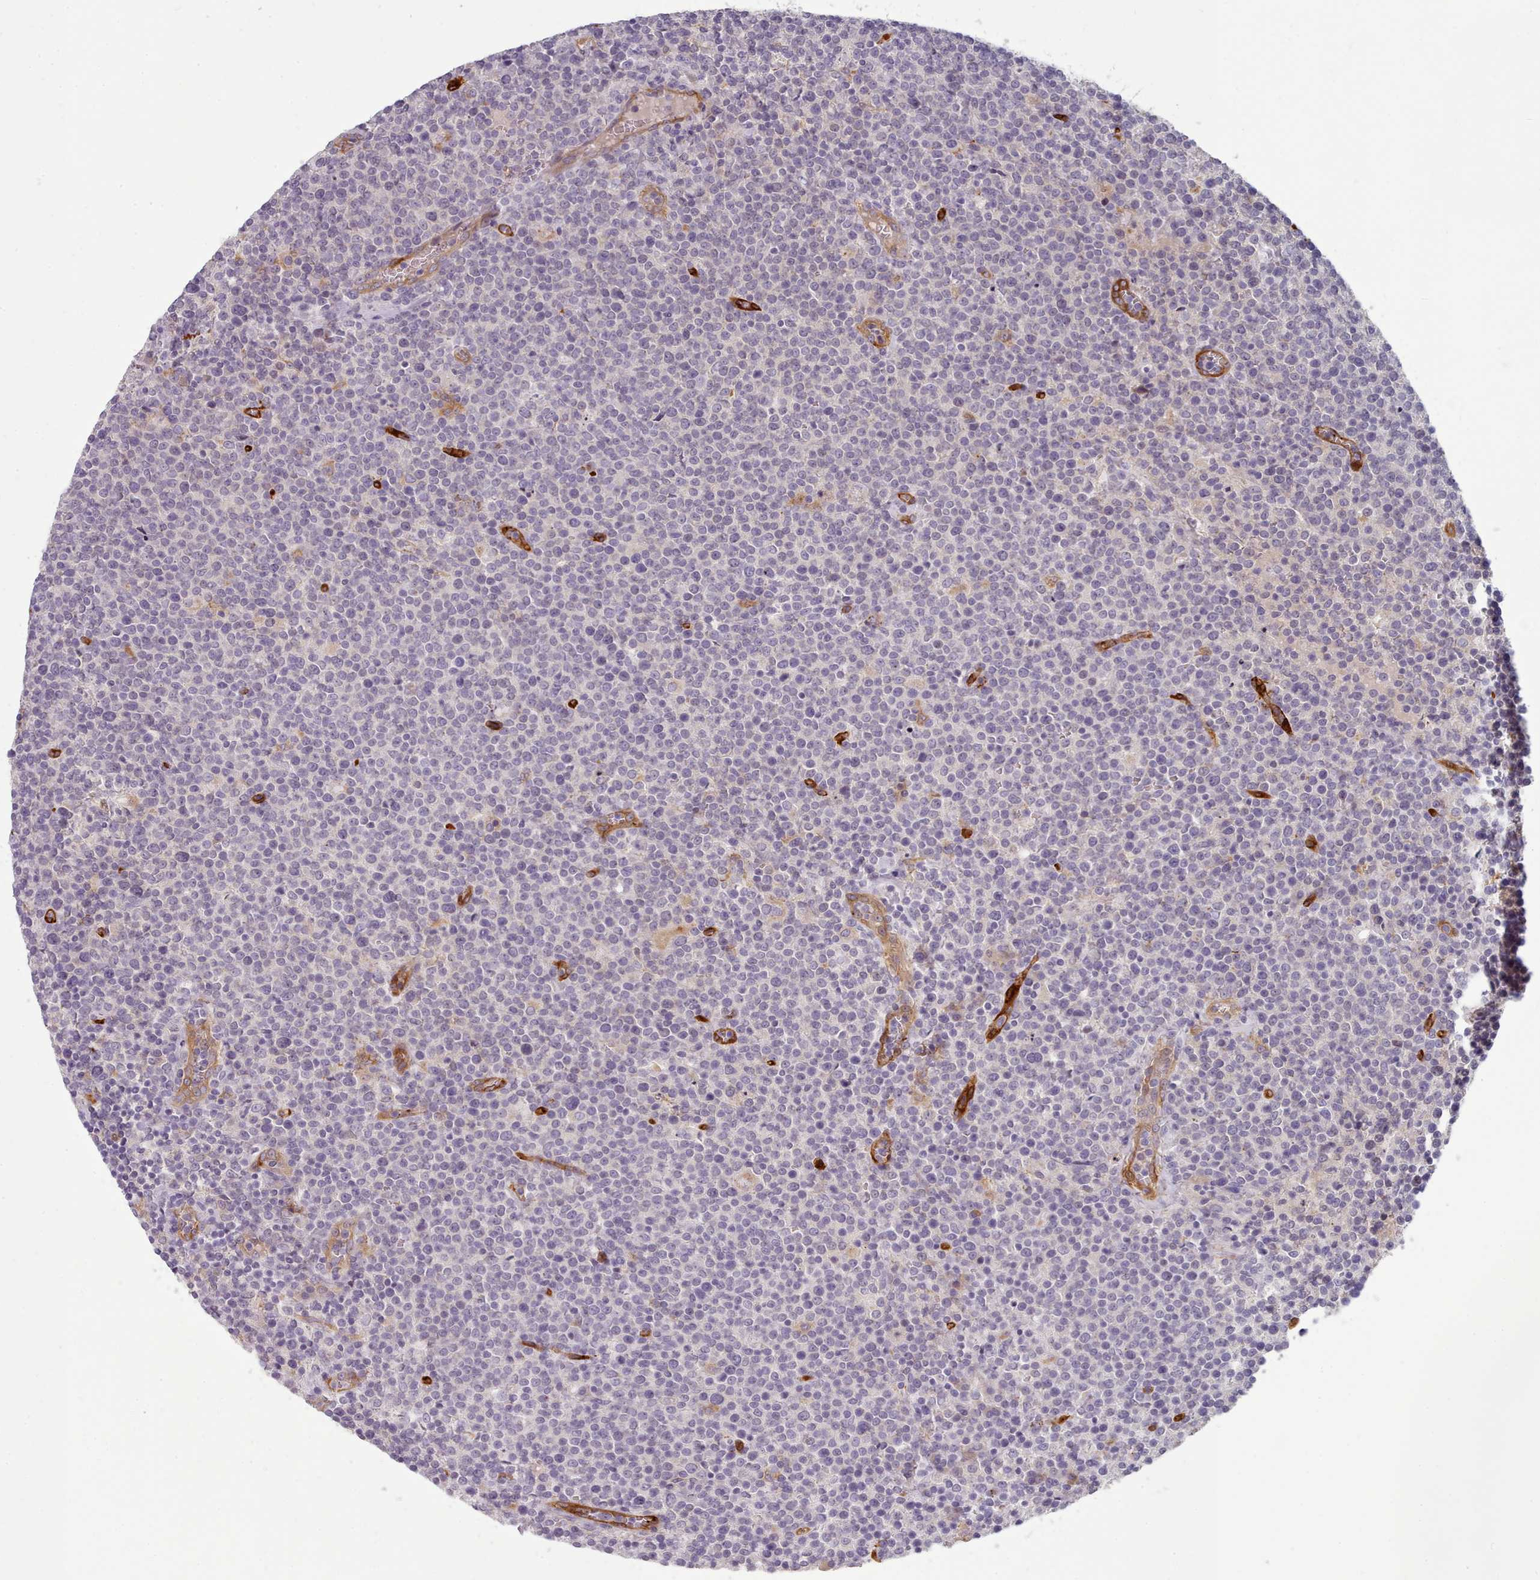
{"staining": {"intensity": "negative", "quantity": "none", "location": "none"}, "tissue": "lymphoma", "cell_type": "Tumor cells", "image_type": "cancer", "snomed": [{"axis": "morphology", "description": "Malignant lymphoma, non-Hodgkin's type, High grade"}, {"axis": "topography", "description": "Lymph node"}], "caption": "This is an IHC photomicrograph of malignant lymphoma, non-Hodgkin's type (high-grade). There is no expression in tumor cells.", "gene": "CD300LF", "patient": {"sex": "male", "age": 61}}